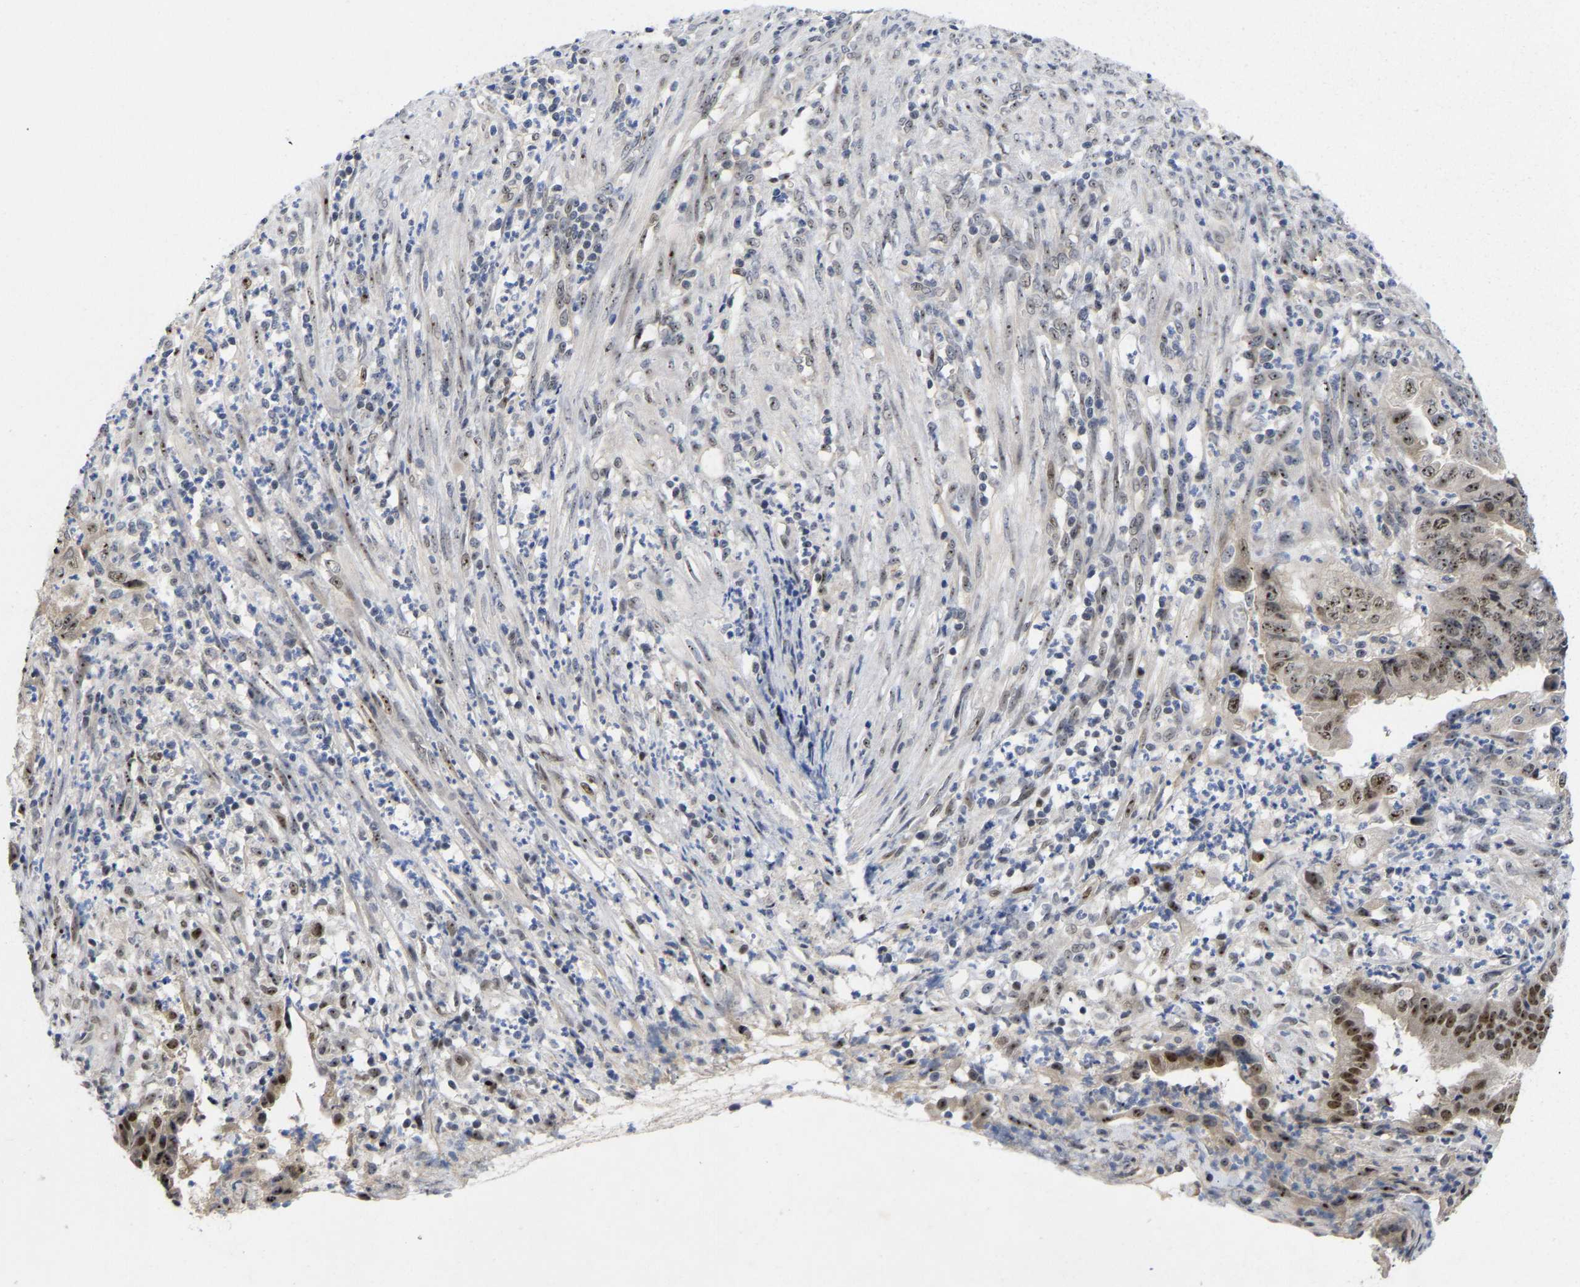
{"staining": {"intensity": "strong", "quantity": "25%-75%", "location": "nuclear"}, "tissue": "endometrial cancer", "cell_type": "Tumor cells", "image_type": "cancer", "snomed": [{"axis": "morphology", "description": "Adenocarcinoma, NOS"}, {"axis": "topography", "description": "Endometrium"}], "caption": "Adenocarcinoma (endometrial) was stained to show a protein in brown. There is high levels of strong nuclear staining in about 25%-75% of tumor cells.", "gene": "NLE1", "patient": {"sex": "female", "age": 51}}